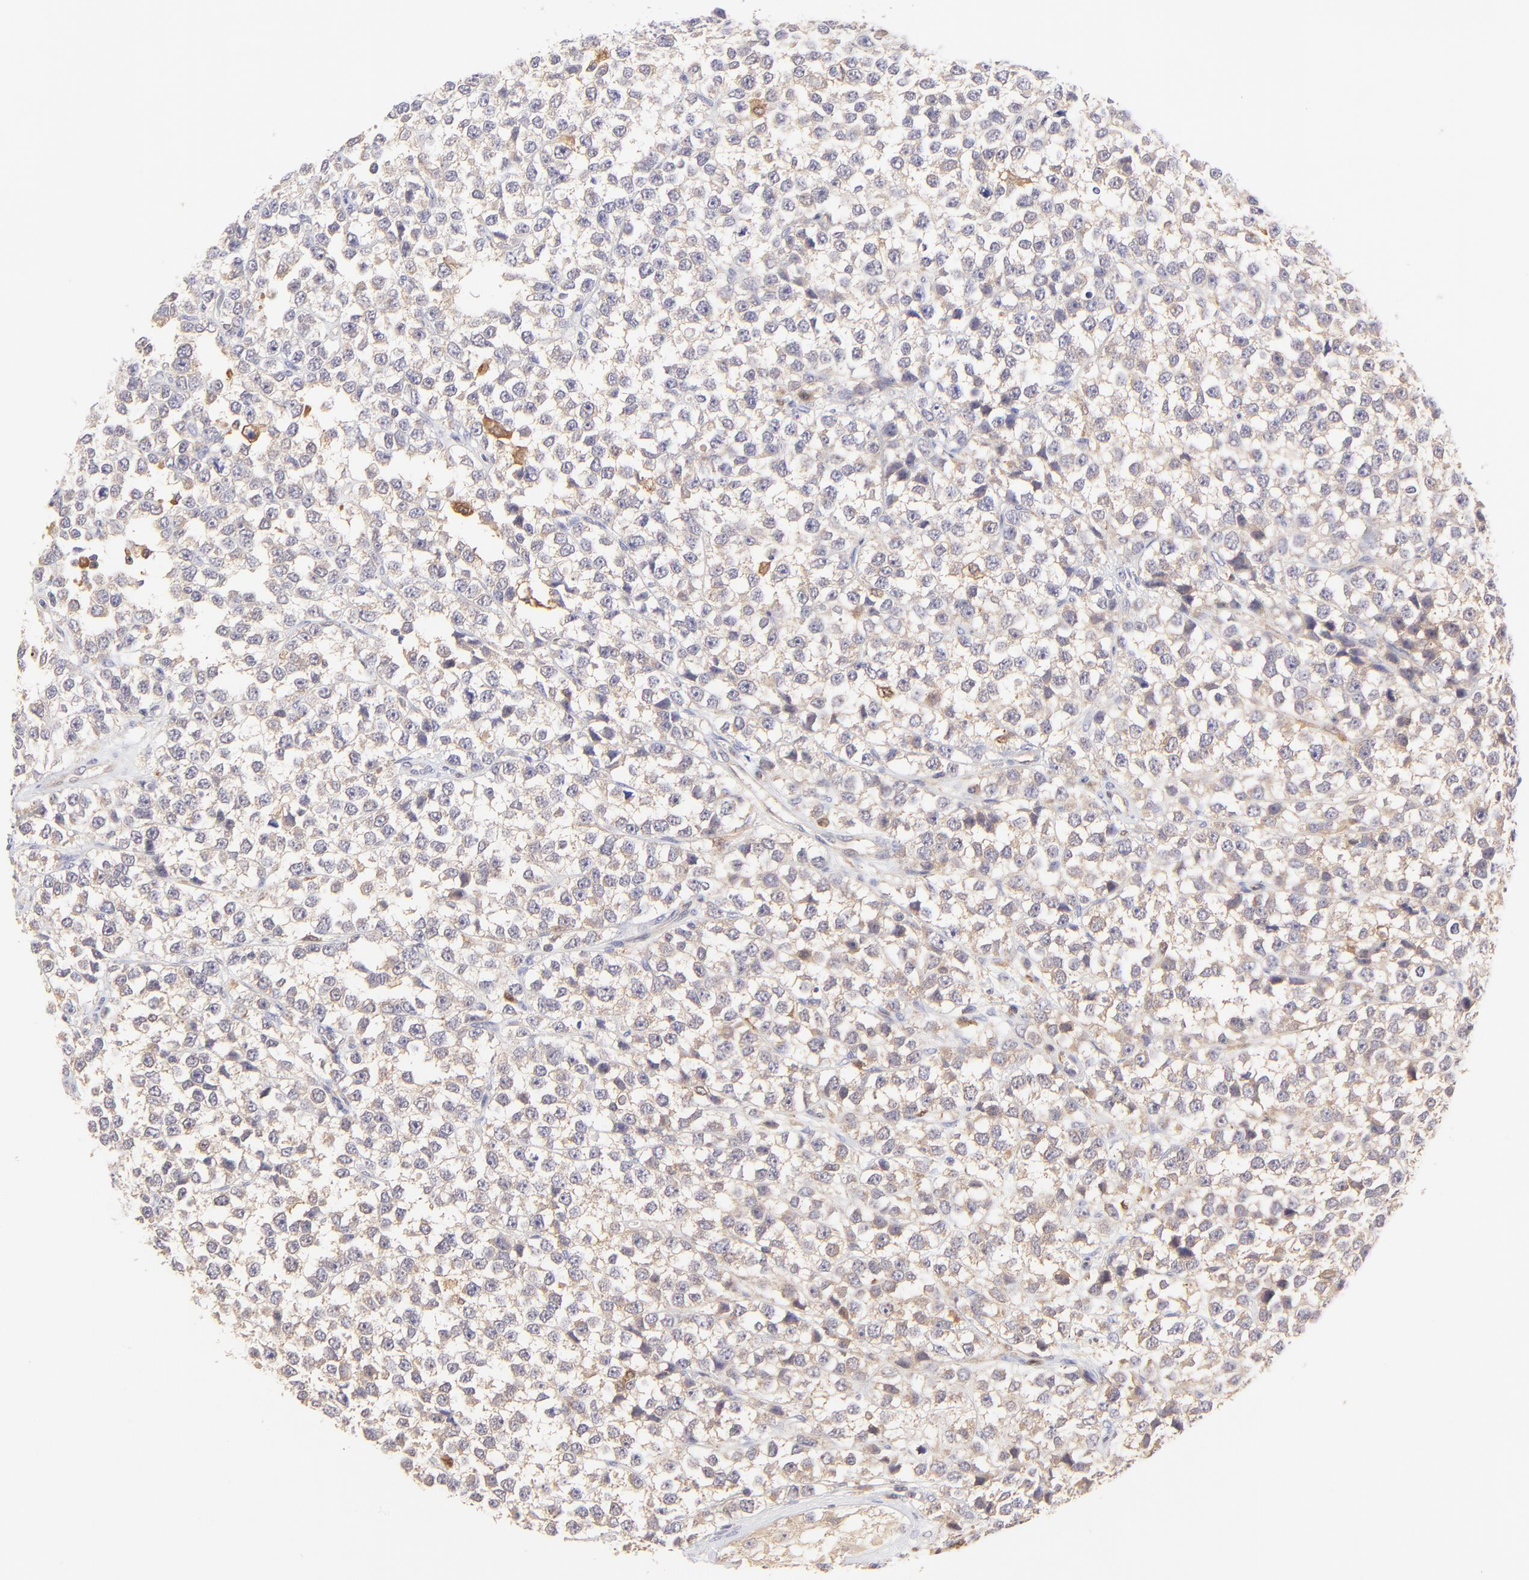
{"staining": {"intensity": "negative", "quantity": "none", "location": "none"}, "tissue": "testis cancer", "cell_type": "Tumor cells", "image_type": "cancer", "snomed": [{"axis": "morphology", "description": "Seminoma, NOS"}, {"axis": "topography", "description": "Testis"}], "caption": "Tumor cells show no significant protein positivity in seminoma (testis).", "gene": "HYAL1", "patient": {"sex": "male", "age": 25}}